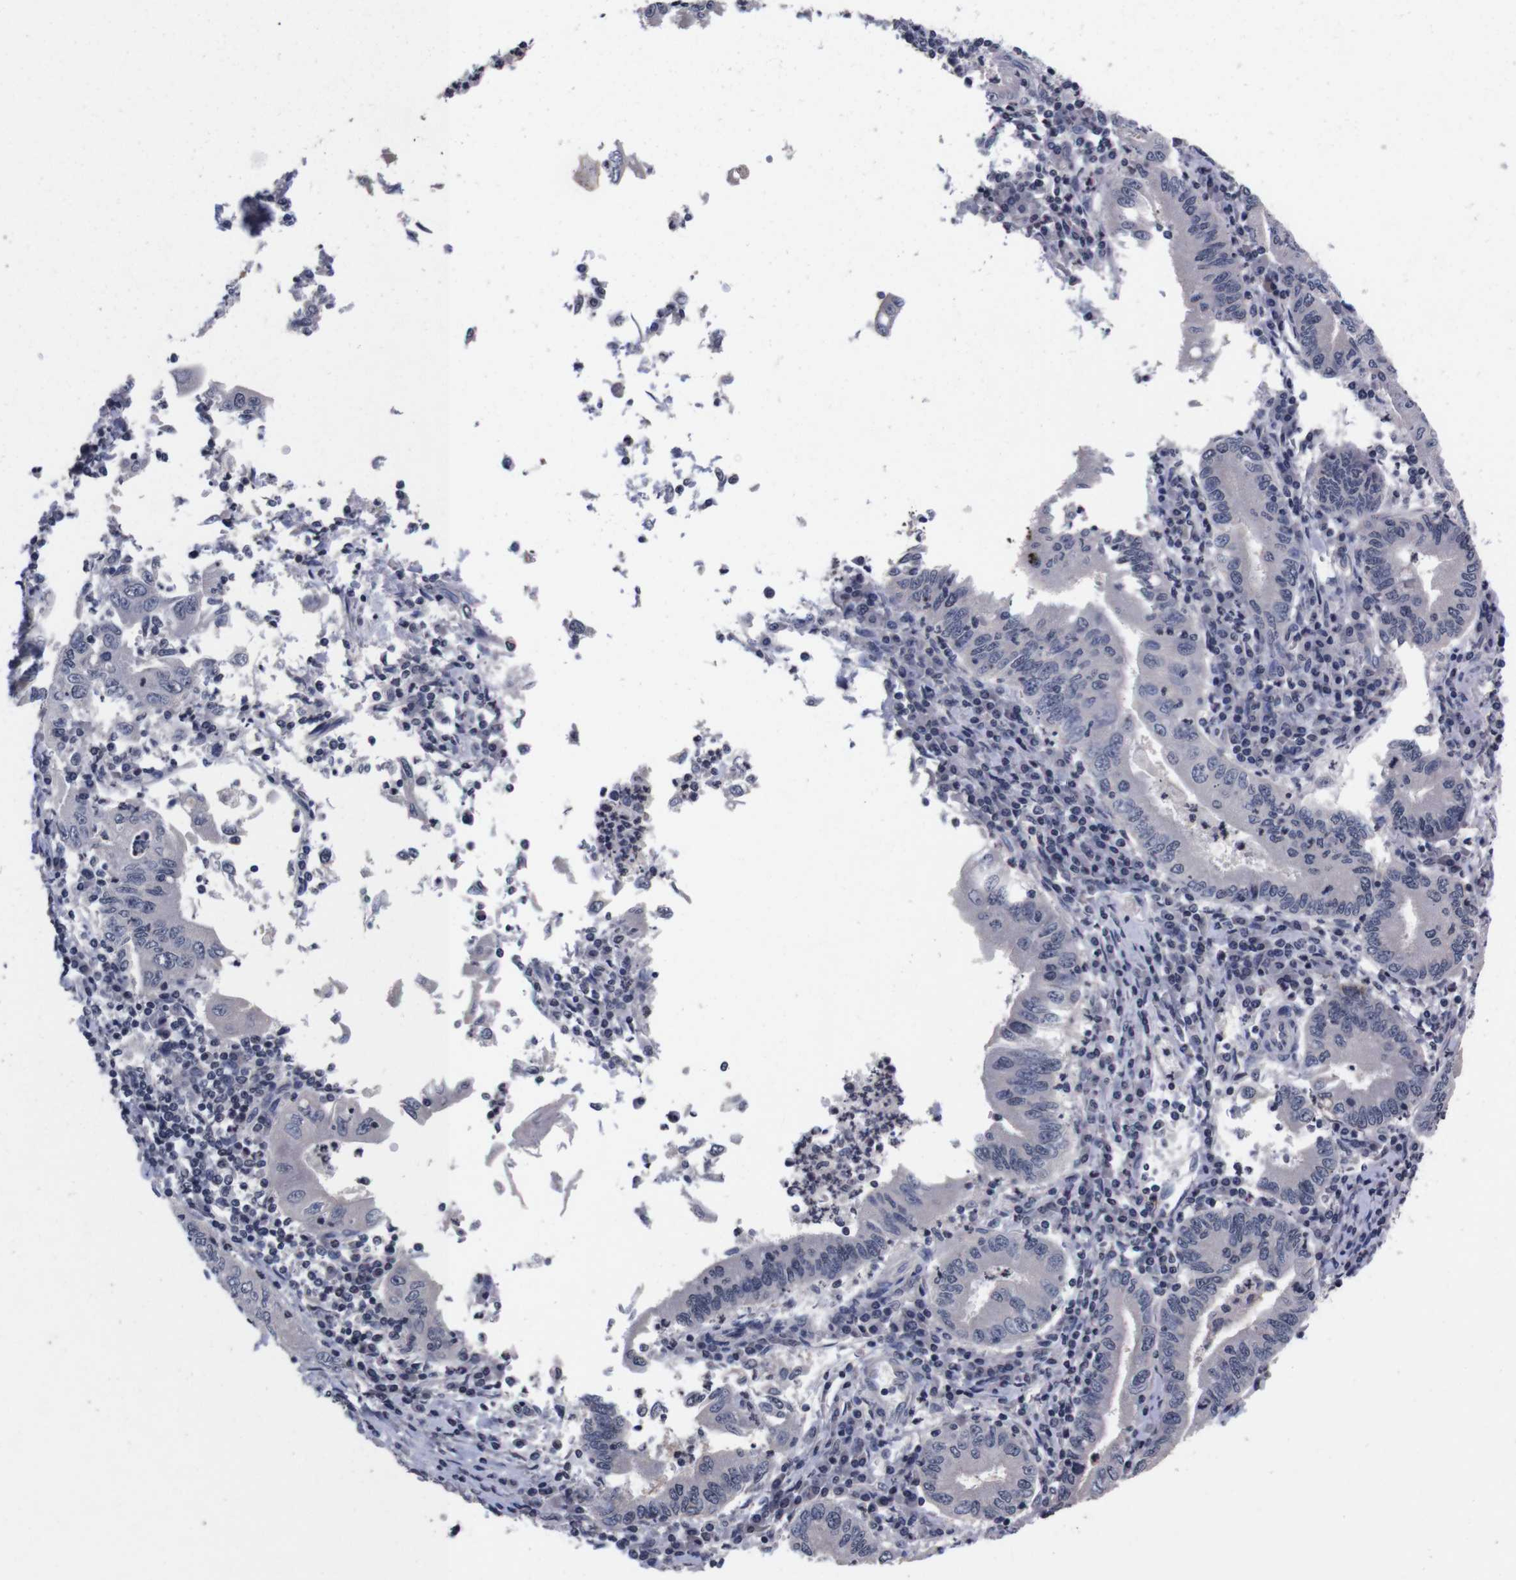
{"staining": {"intensity": "negative", "quantity": "none", "location": "none"}, "tissue": "stomach cancer", "cell_type": "Tumor cells", "image_type": "cancer", "snomed": [{"axis": "morphology", "description": "Normal tissue, NOS"}, {"axis": "morphology", "description": "Adenocarcinoma, NOS"}, {"axis": "topography", "description": "Esophagus"}, {"axis": "topography", "description": "Stomach, upper"}, {"axis": "topography", "description": "Peripheral nerve tissue"}], "caption": "Immunohistochemical staining of stomach cancer shows no significant positivity in tumor cells.", "gene": "TNFRSF21", "patient": {"sex": "male", "age": 62}}